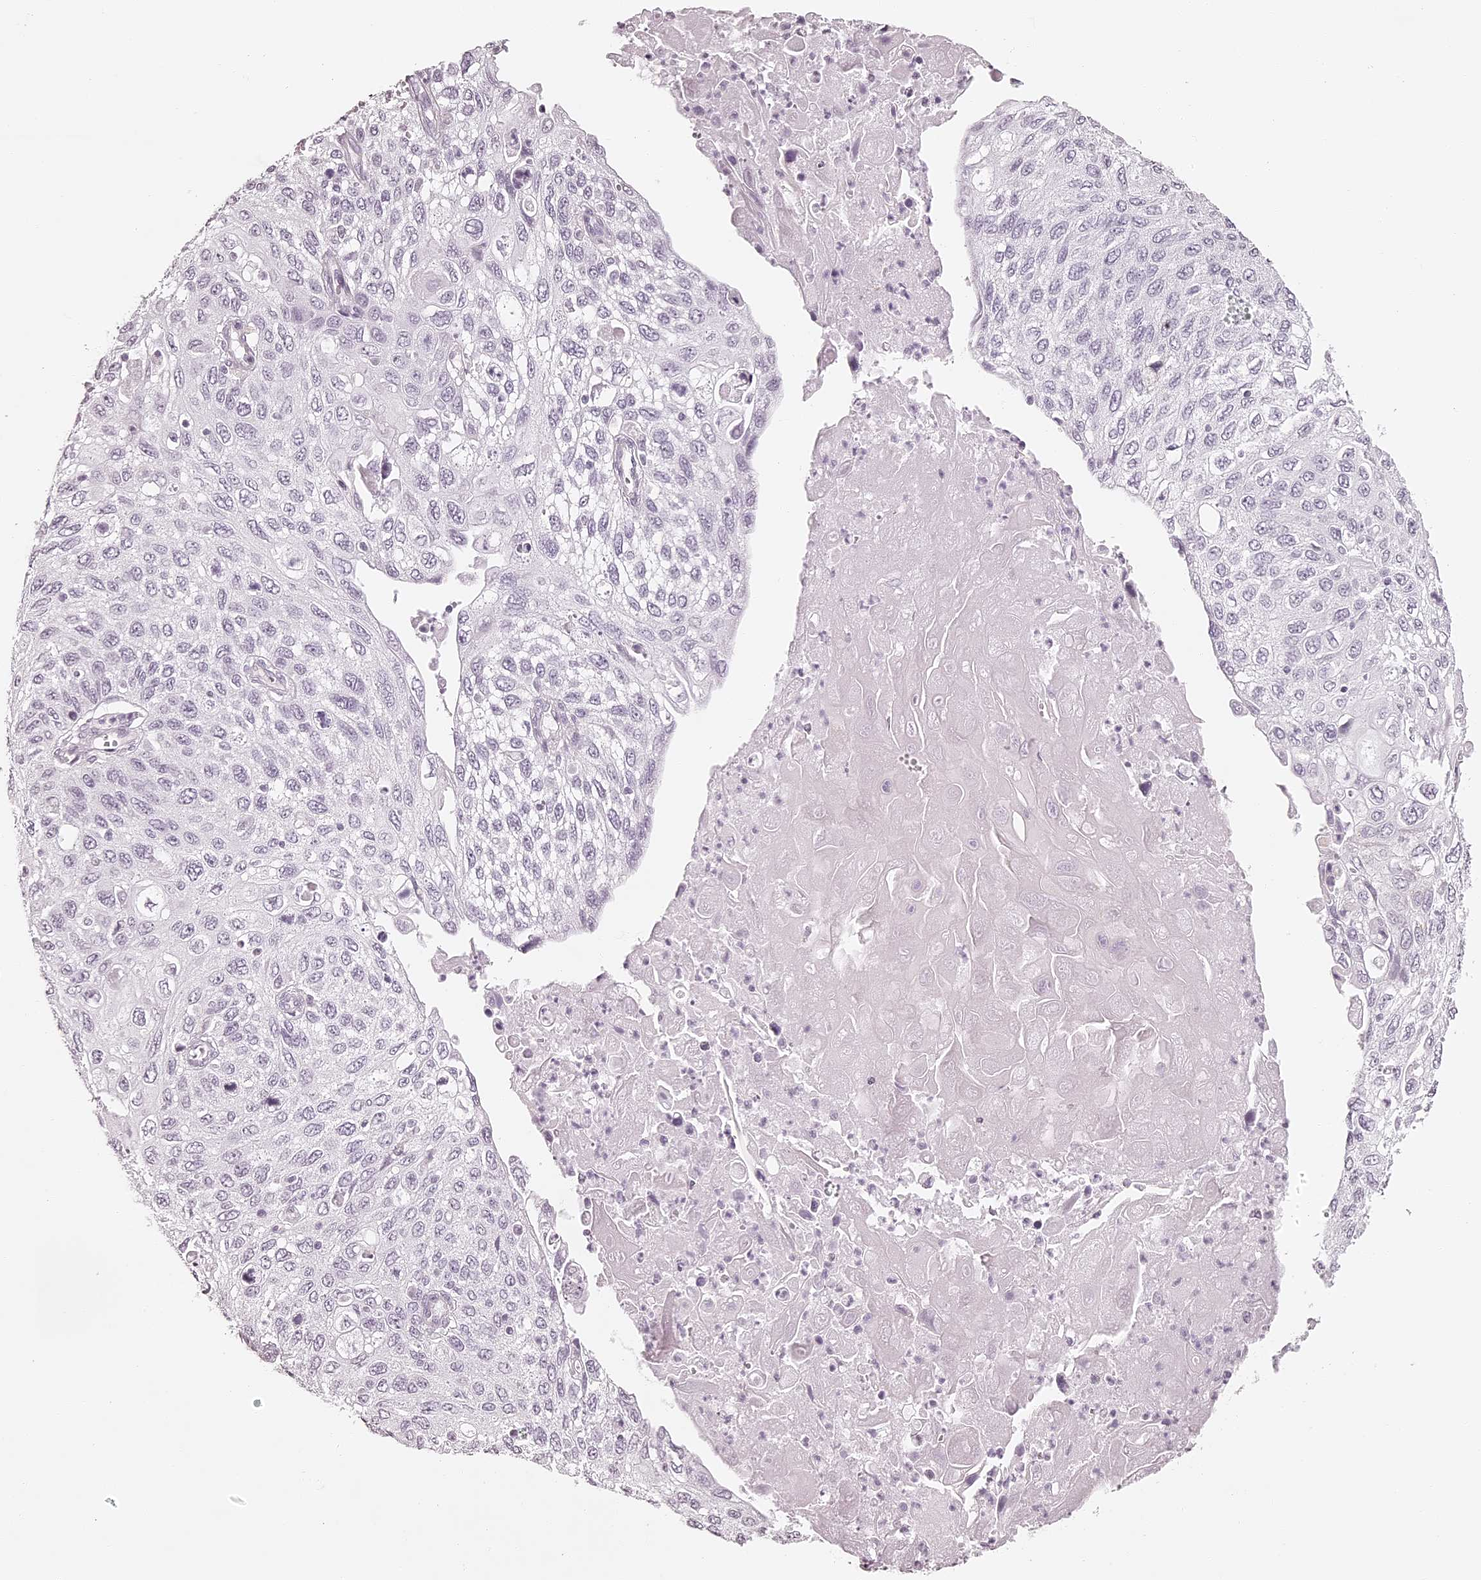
{"staining": {"intensity": "negative", "quantity": "none", "location": "none"}, "tissue": "cervical cancer", "cell_type": "Tumor cells", "image_type": "cancer", "snomed": [{"axis": "morphology", "description": "Squamous cell carcinoma, NOS"}, {"axis": "topography", "description": "Cervix"}], "caption": "Immunohistochemical staining of human cervical squamous cell carcinoma demonstrates no significant staining in tumor cells.", "gene": "ELAPOR1", "patient": {"sex": "female", "age": 70}}